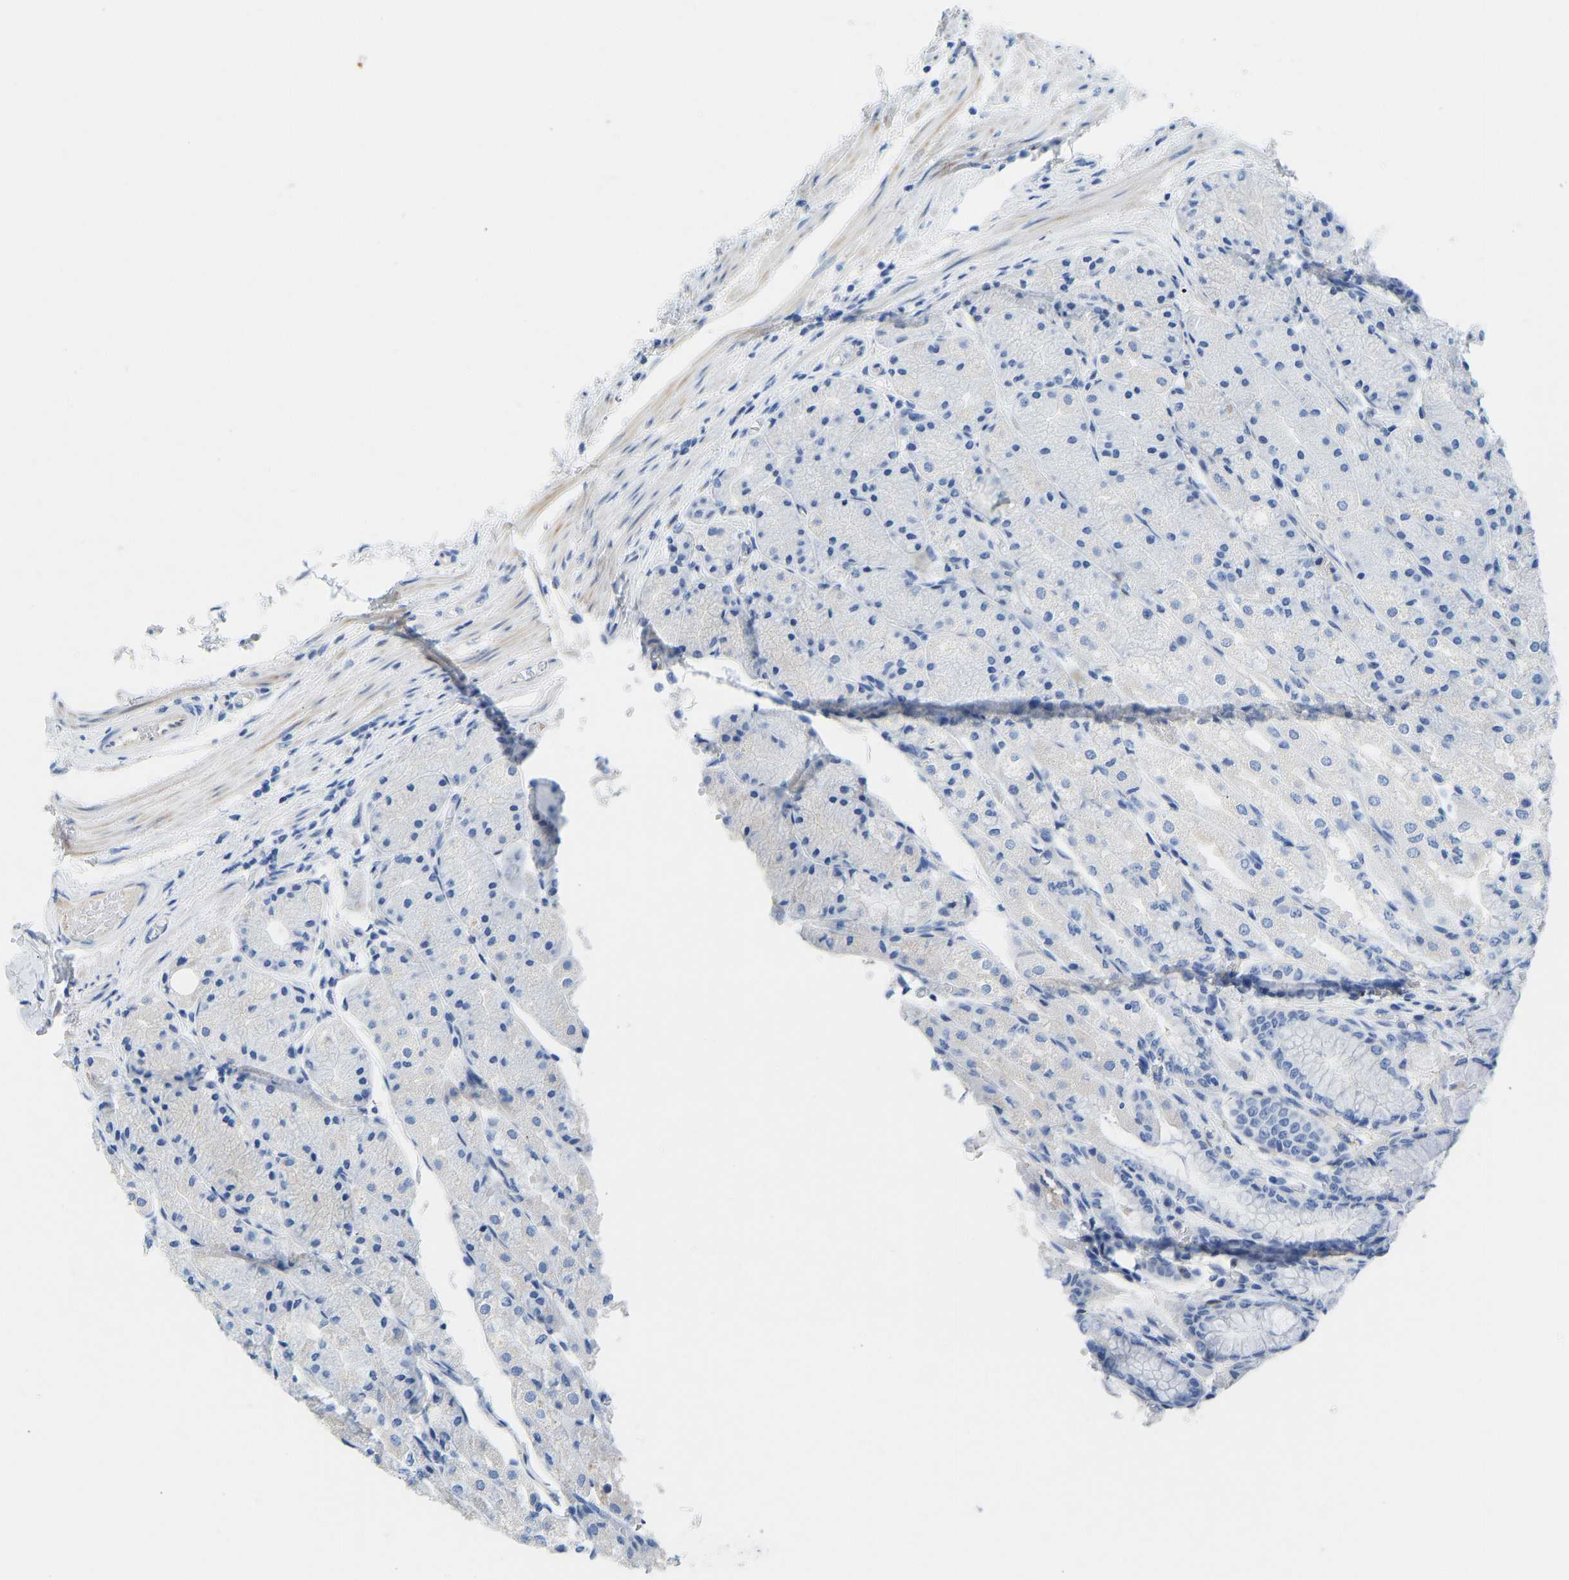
{"staining": {"intensity": "negative", "quantity": "none", "location": "none"}, "tissue": "stomach", "cell_type": "Glandular cells", "image_type": "normal", "snomed": [{"axis": "morphology", "description": "Normal tissue, NOS"}, {"axis": "topography", "description": "Stomach, upper"}], "caption": "Normal stomach was stained to show a protein in brown. There is no significant expression in glandular cells.", "gene": "NKAIN3", "patient": {"sex": "male", "age": 72}}